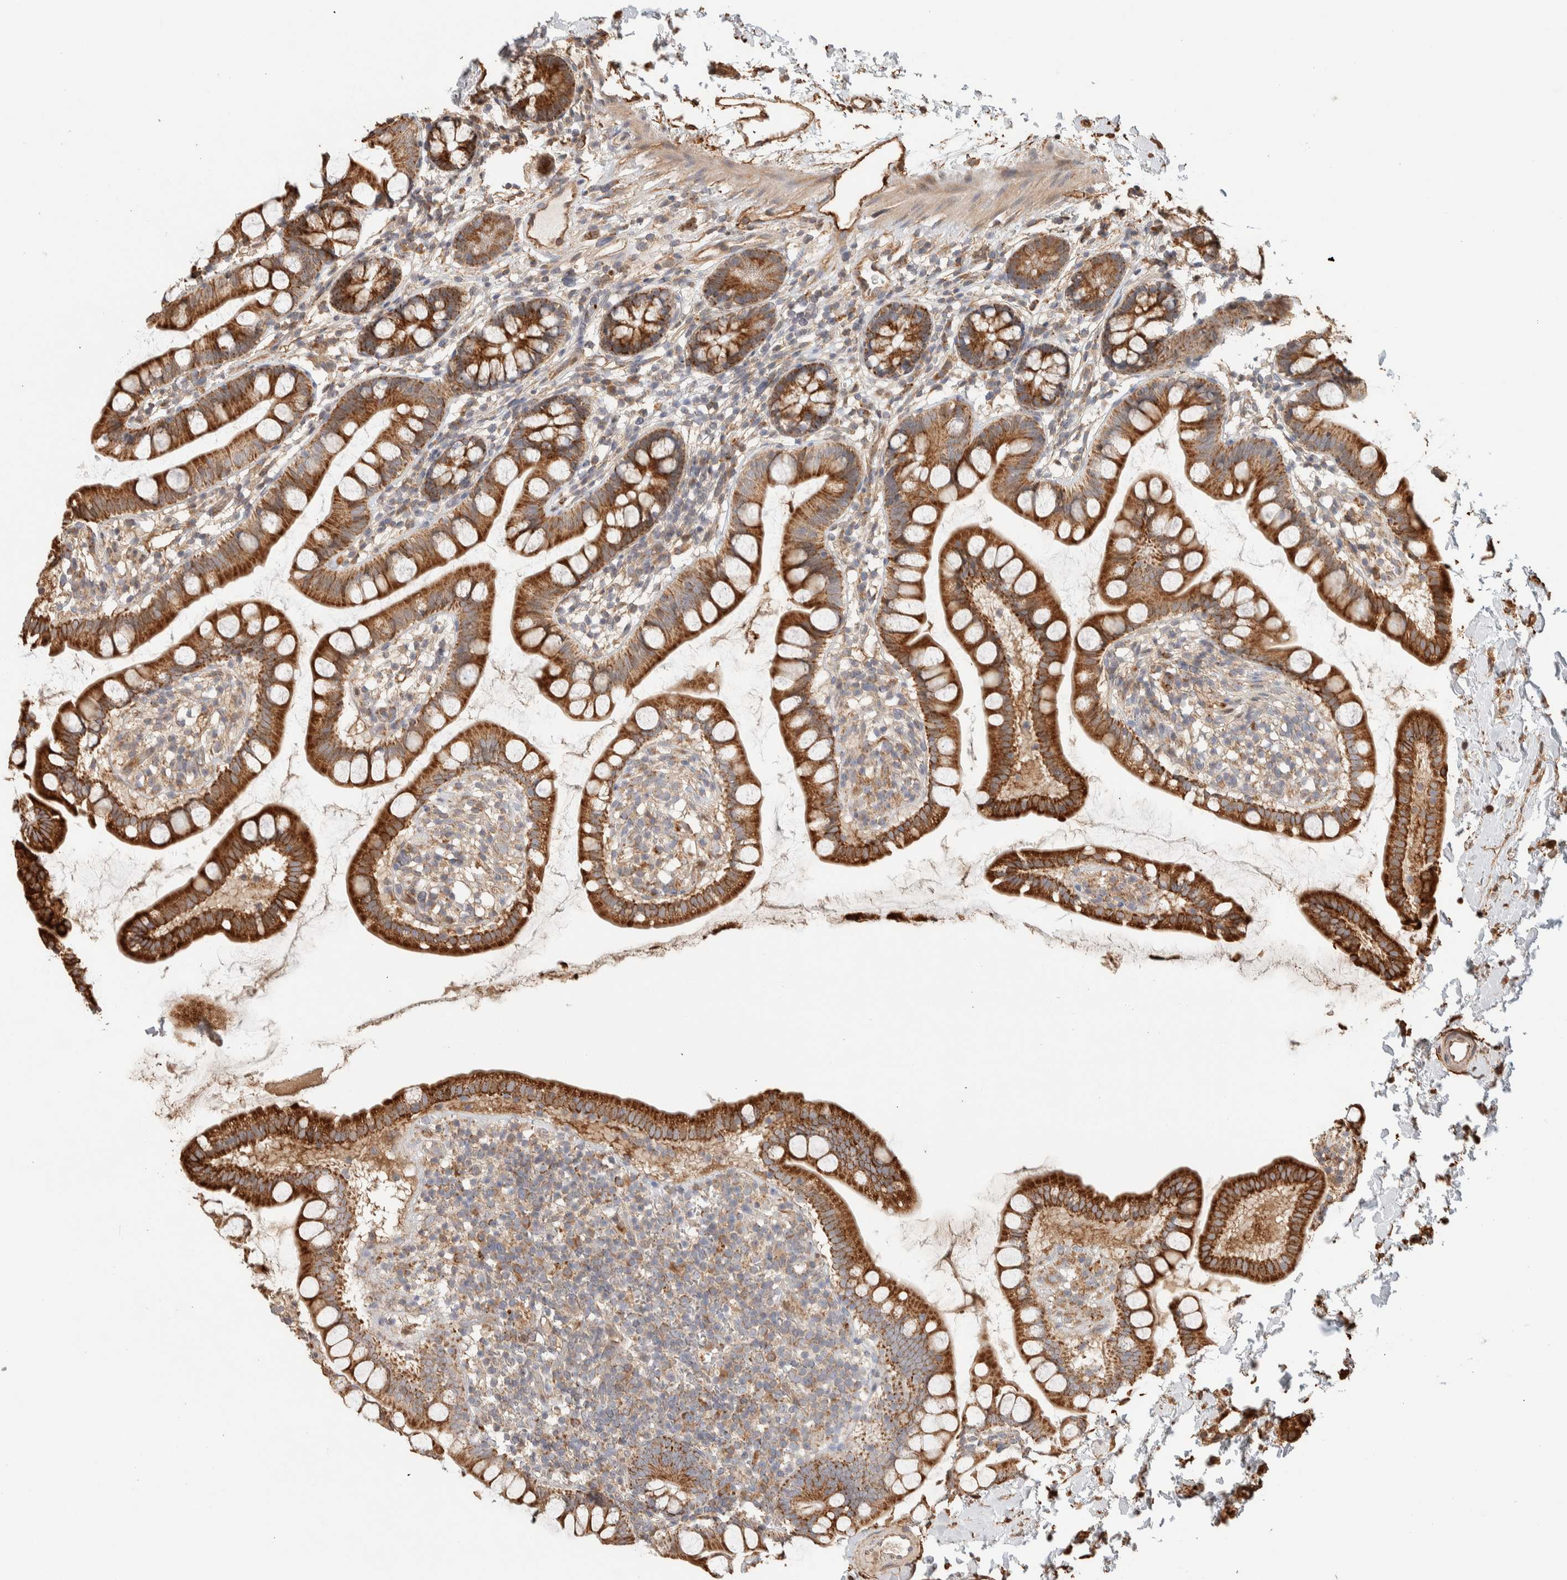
{"staining": {"intensity": "strong", "quantity": ">75%", "location": "cytoplasmic/membranous"}, "tissue": "small intestine", "cell_type": "Glandular cells", "image_type": "normal", "snomed": [{"axis": "morphology", "description": "Normal tissue, NOS"}, {"axis": "topography", "description": "Small intestine"}], "caption": "The image shows a brown stain indicating the presence of a protein in the cytoplasmic/membranous of glandular cells in small intestine. (IHC, brightfield microscopy, high magnification).", "gene": "KIF9", "patient": {"sex": "female", "age": 84}}